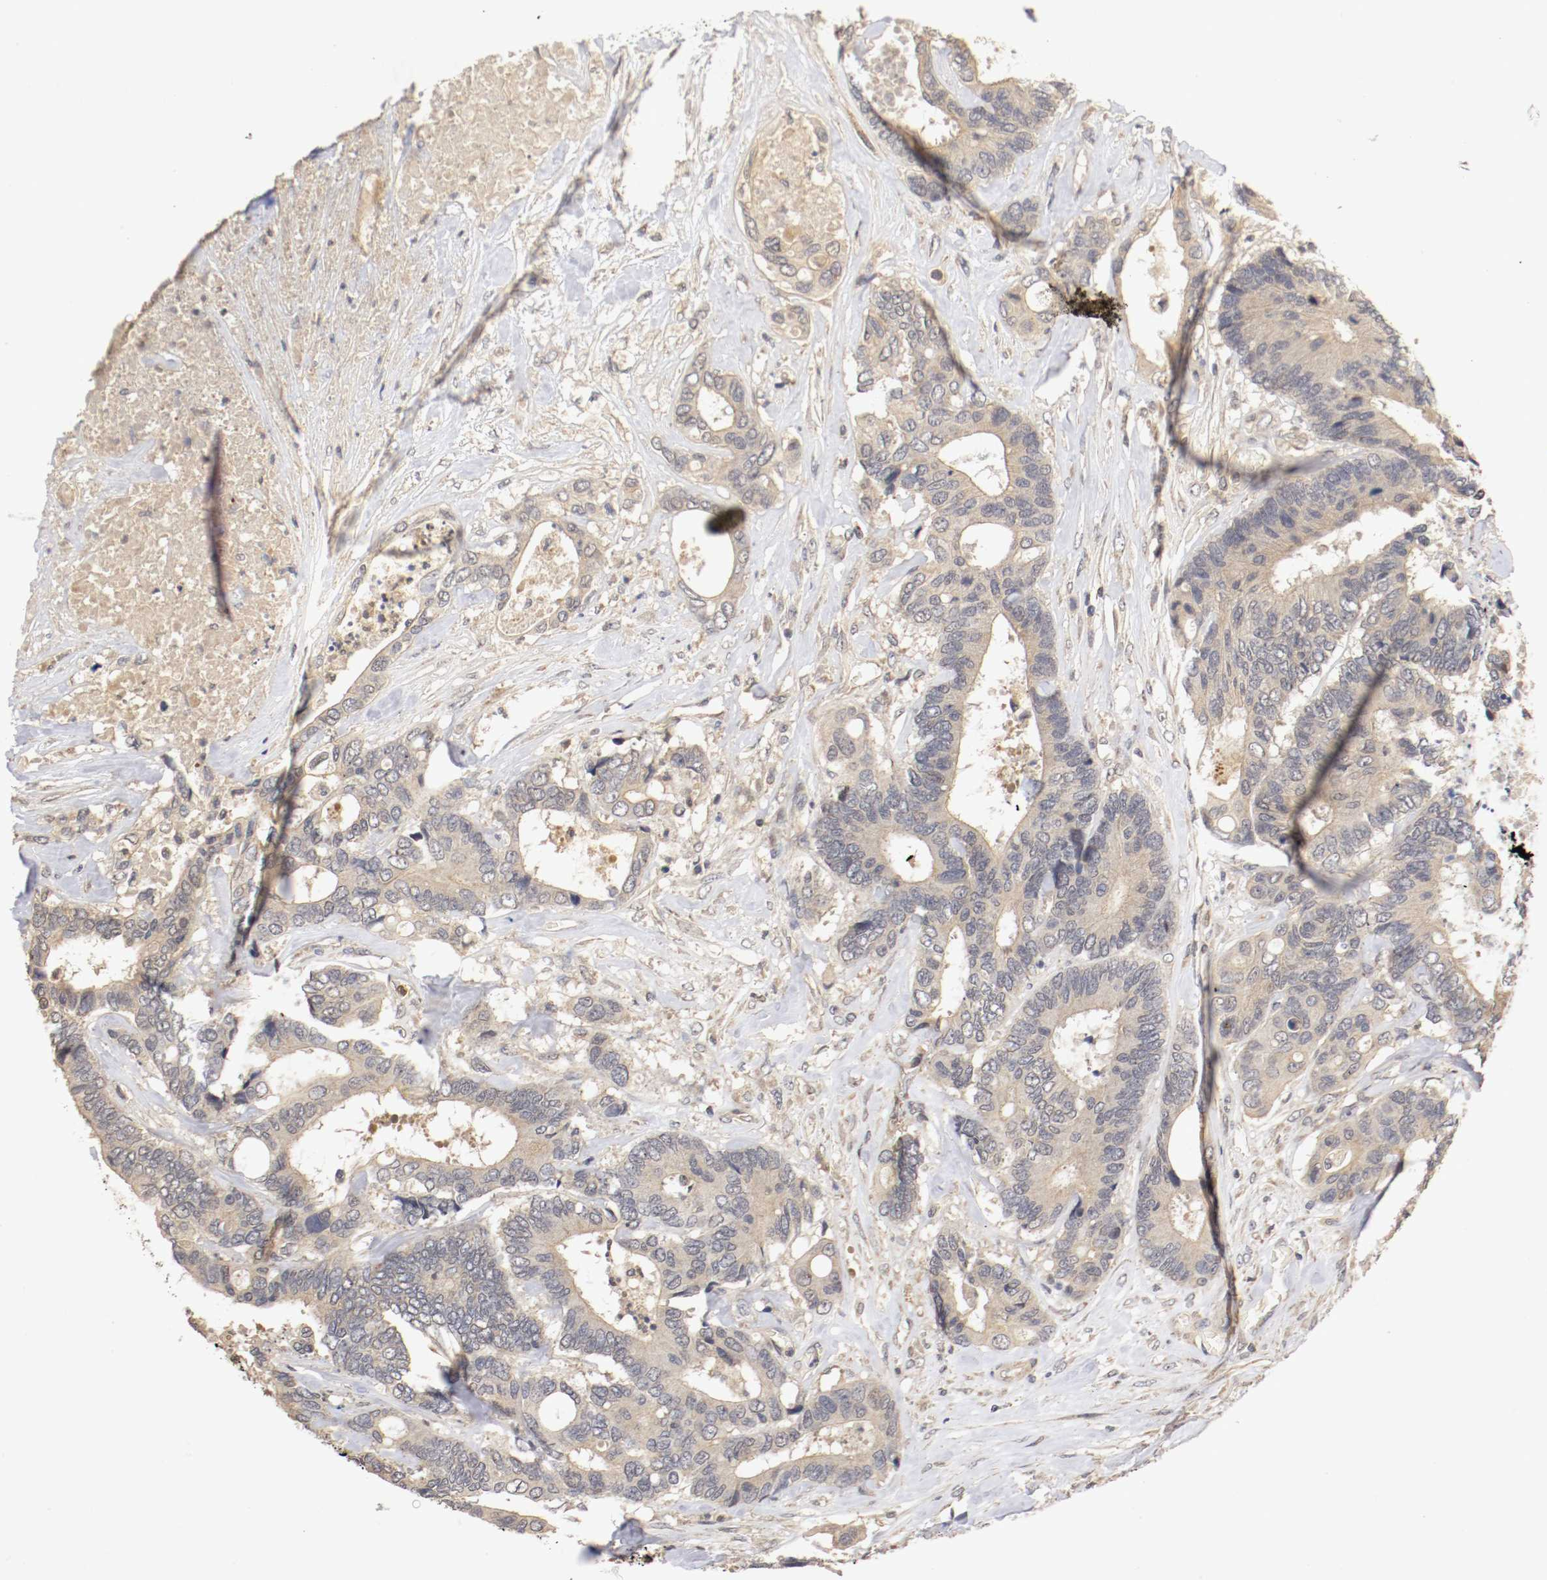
{"staining": {"intensity": "moderate", "quantity": "25%-75%", "location": "cytoplasmic/membranous,nuclear"}, "tissue": "colorectal cancer", "cell_type": "Tumor cells", "image_type": "cancer", "snomed": [{"axis": "morphology", "description": "Adenocarcinoma, NOS"}, {"axis": "topography", "description": "Rectum"}], "caption": "This is a micrograph of immunohistochemistry staining of colorectal adenocarcinoma, which shows moderate staining in the cytoplasmic/membranous and nuclear of tumor cells.", "gene": "TNFRSF1B", "patient": {"sex": "male", "age": 55}}